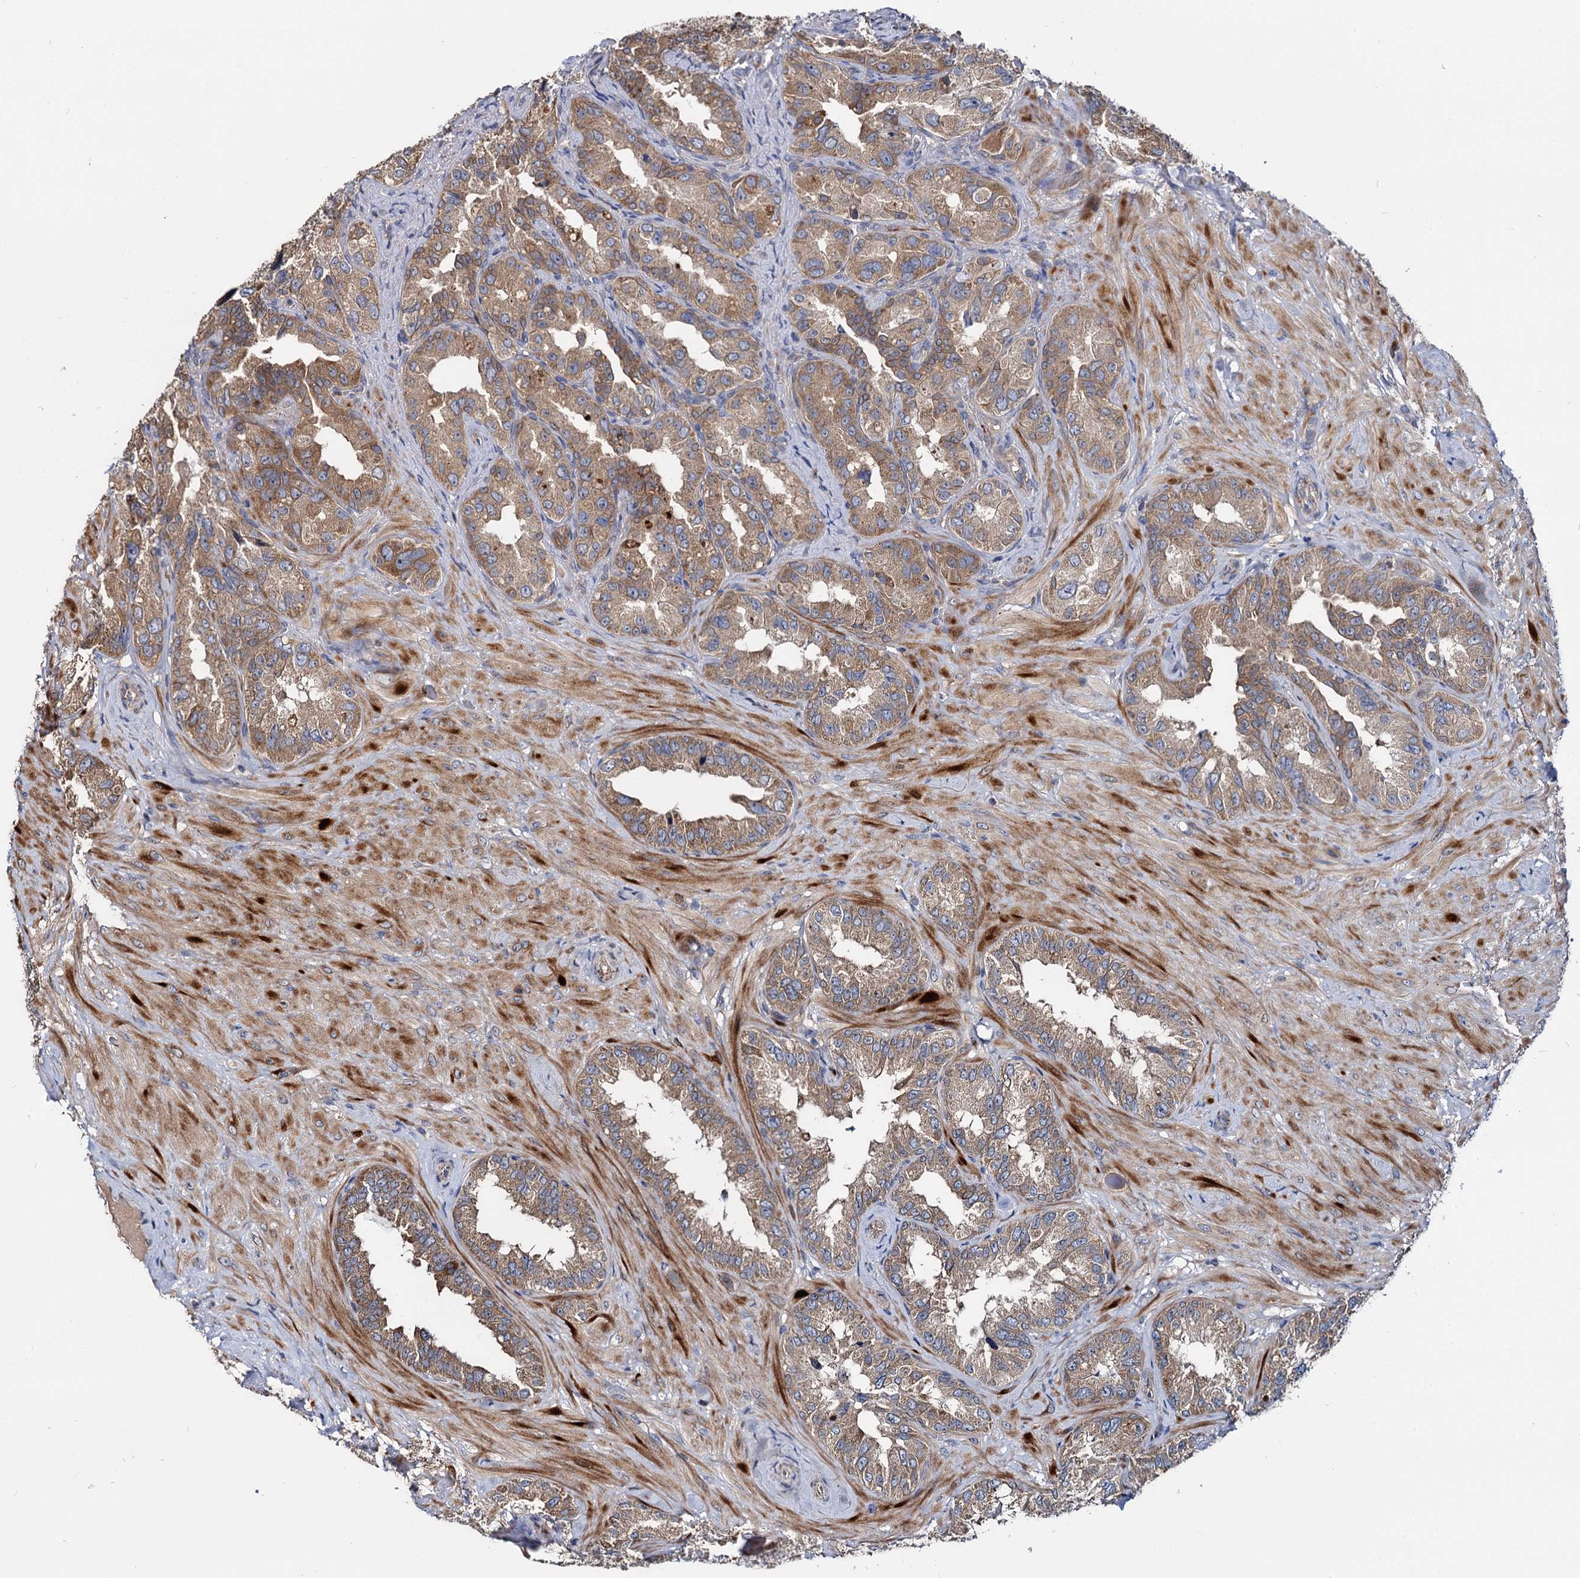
{"staining": {"intensity": "moderate", "quantity": ">75%", "location": "cytoplasmic/membranous"}, "tissue": "seminal vesicle", "cell_type": "Glandular cells", "image_type": "normal", "snomed": [{"axis": "morphology", "description": "Normal tissue, NOS"}, {"axis": "topography", "description": "Seminal veicle"}, {"axis": "topography", "description": "Peripheral nerve tissue"}], "caption": "Seminal vesicle stained with DAB (3,3'-diaminobenzidine) immunohistochemistry (IHC) exhibits medium levels of moderate cytoplasmic/membranous positivity in about >75% of glandular cells.", "gene": "CEP192", "patient": {"sex": "male", "age": 67}}